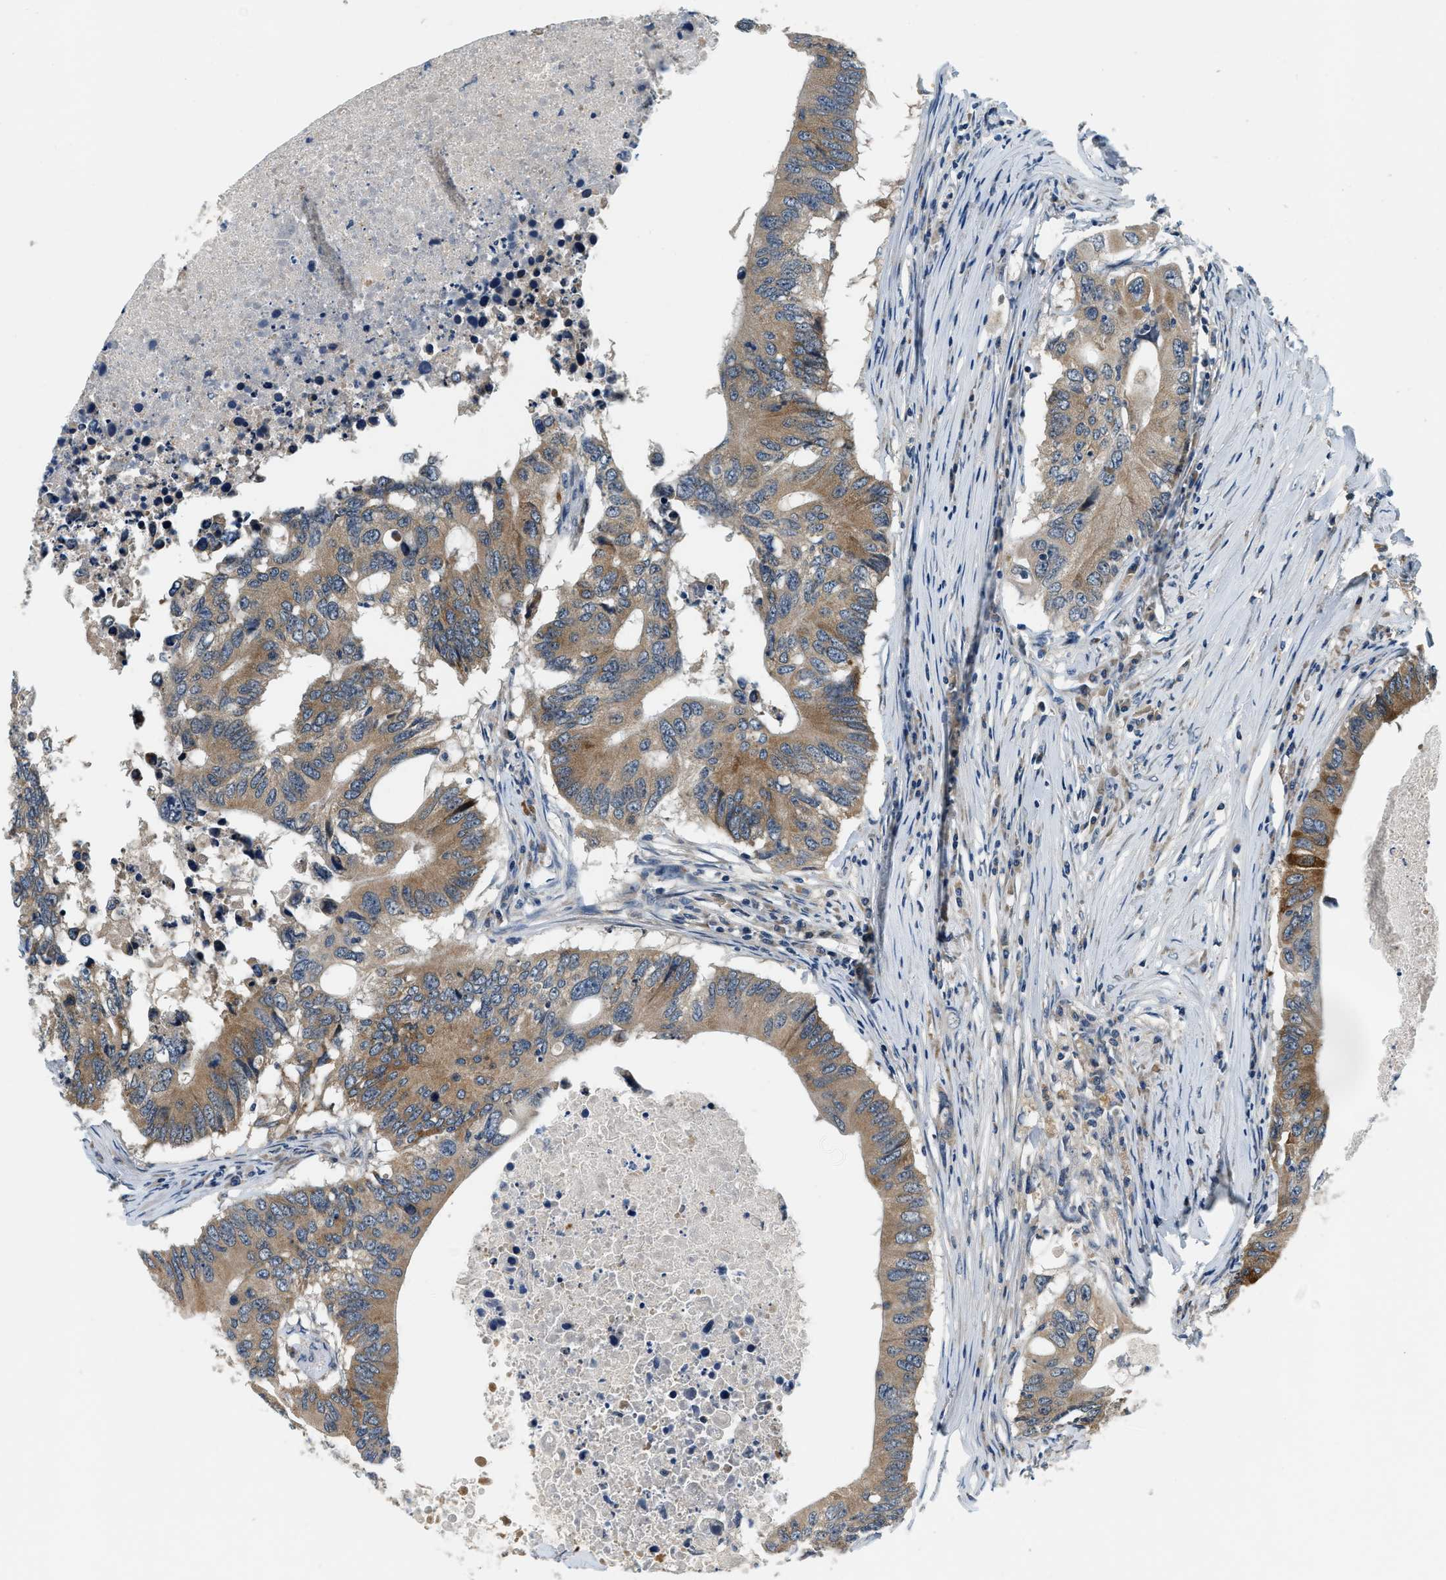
{"staining": {"intensity": "moderate", "quantity": ">75%", "location": "cytoplasmic/membranous"}, "tissue": "colorectal cancer", "cell_type": "Tumor cells", "image_type": "cancer", "snomed": [{"axis": "morphology", "description": "Adenocarcinoma, NOS"}, {"axis": "topography", "description": "Colon"}], "caption": "Approximately >75% of tumor cells in colorectal cancer (adenocarcinoma) exhibit moderate cytoplasmic/membranous protein staining as visualized by brown immunohistochemical staining.", "gene": "YAE1", "patient": {"sex": "male", "age": 71}}